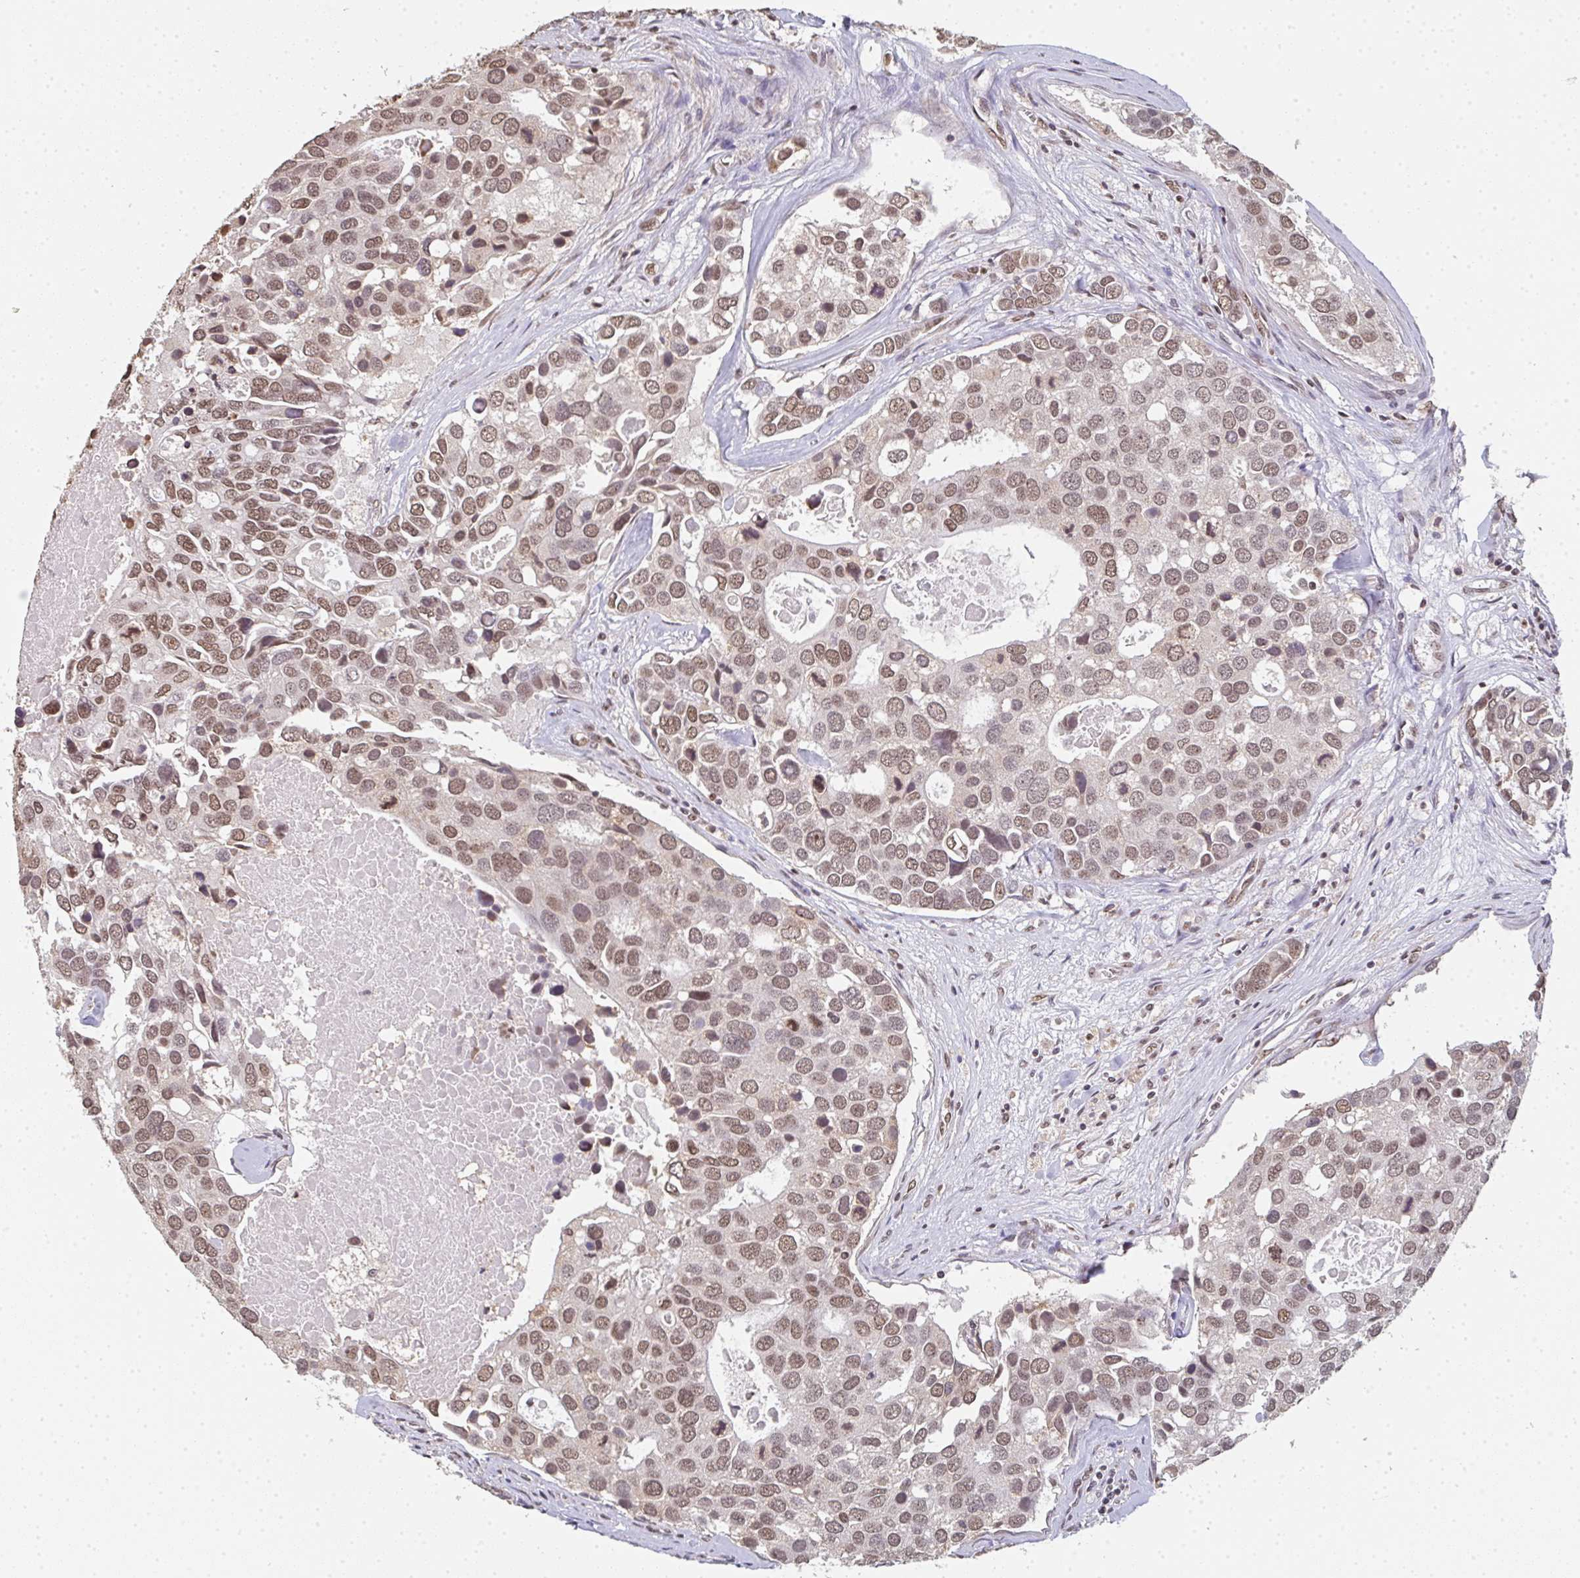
{"staining": {"intensity": "moderate", "quantity": ">75%", "location": "nuclear"}, "tissue": "breast cancer", "cell_type": "Tumor cells", "image_type": "cancer", "snomed": [{"axis": "morphology", "description": "Duct carcinoma"}, {"axis": "topography", "description": "Breast"}], "caption": "Immunohistochemistry photomicrograph of breast cancer stained for a protein (brown), which reveals medium levels of moderate nuclear expression in about >75% of tumor cells.", "gene": "DKC1", "patient": {"sex": "female", "age": 83}}